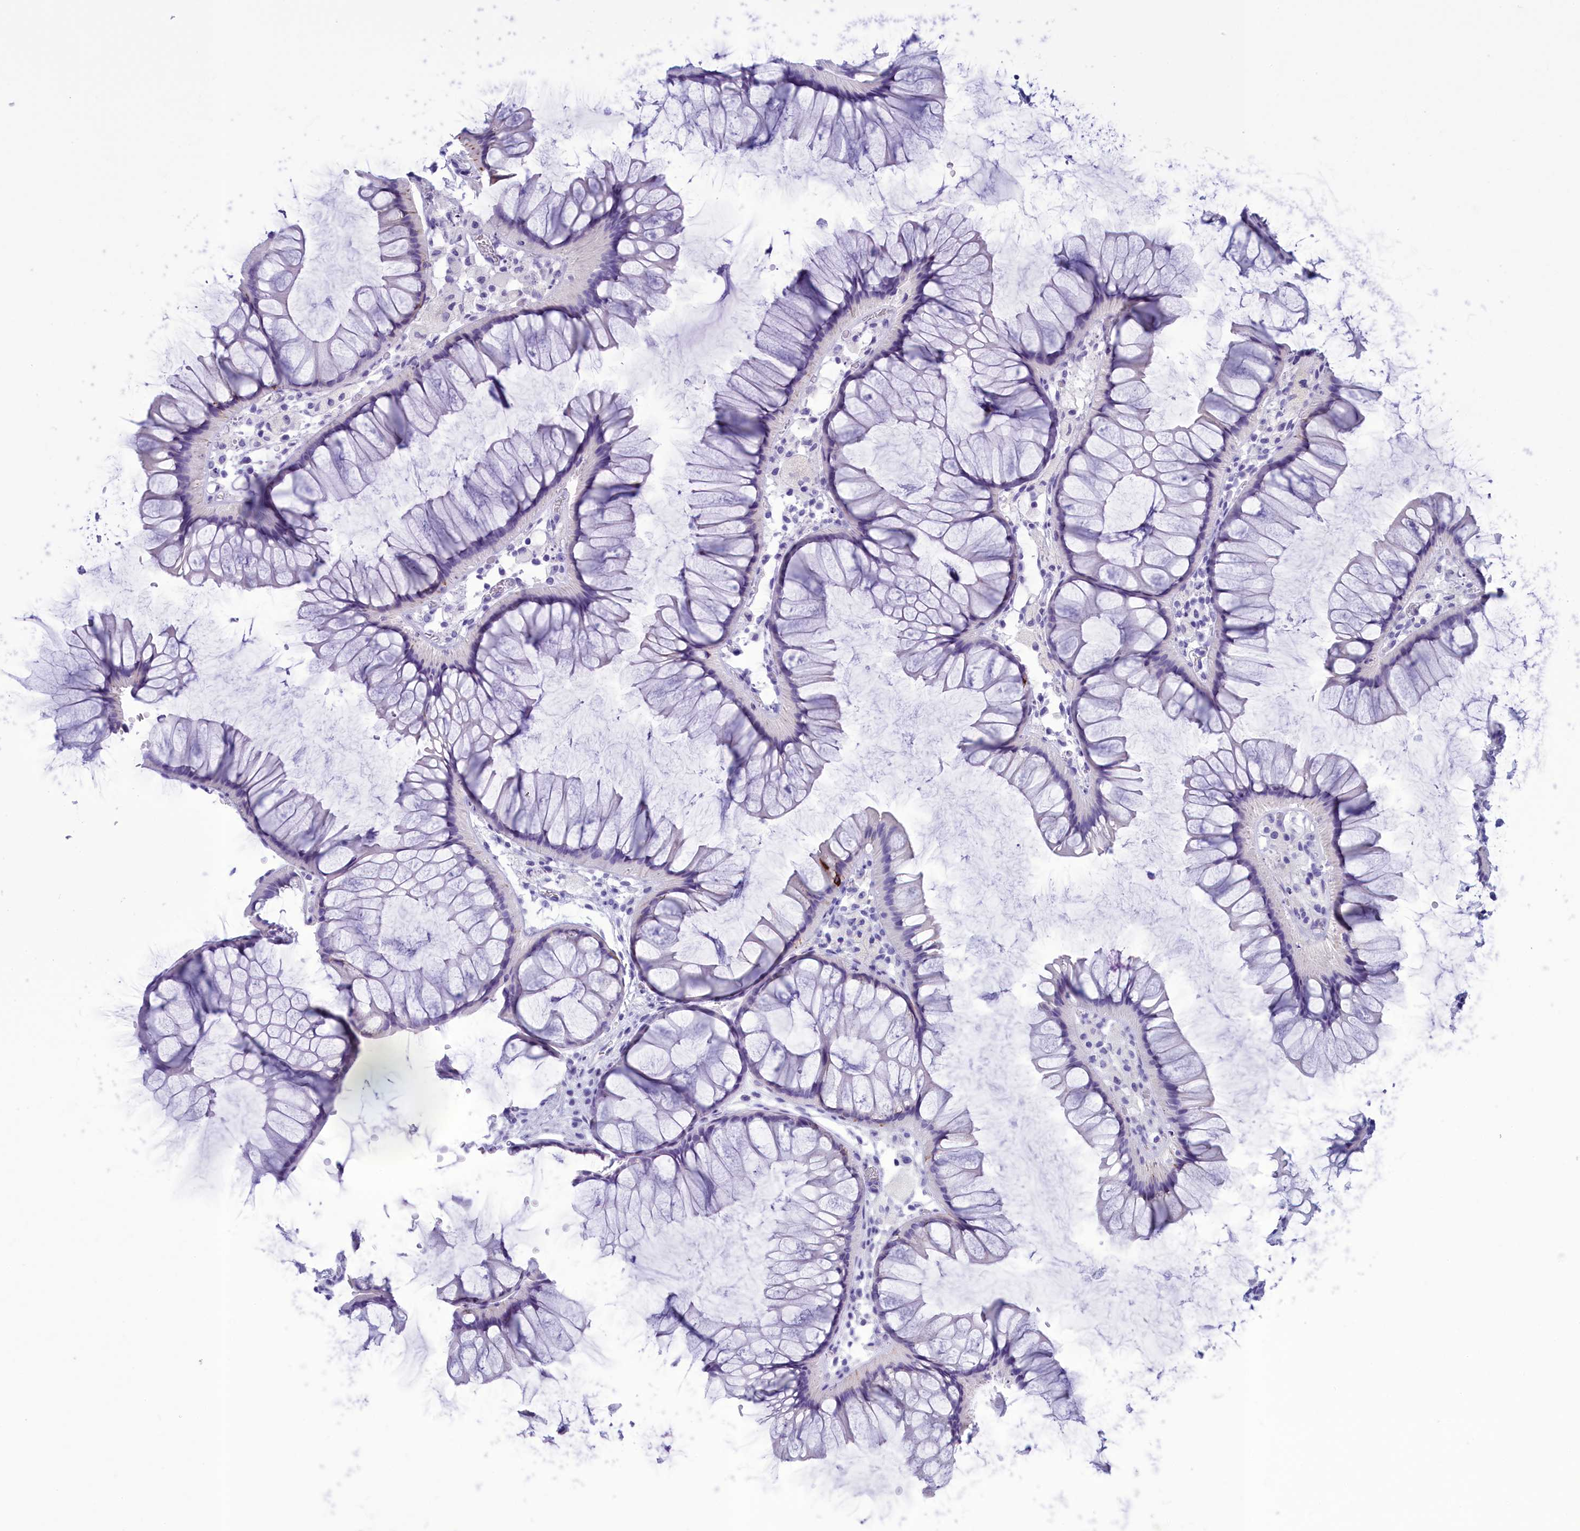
{"staining": {"intensity": "negative", "quantity": "none", "location": "none"}, "tissue": "colon", "cell_type": "Endothelial cells", "image_type": "normal", "snomed": [{"axis": "morphology", "description": "Normal tissue, NOS"}, {"axis": "topography", "description": "Colon"}], "caption": "Immunohistochemical staining of benign human colon exhibits no significant expression in endothelial cells.", "gene": "BRI3", "patient": {"sex": "female", "age": 82}}